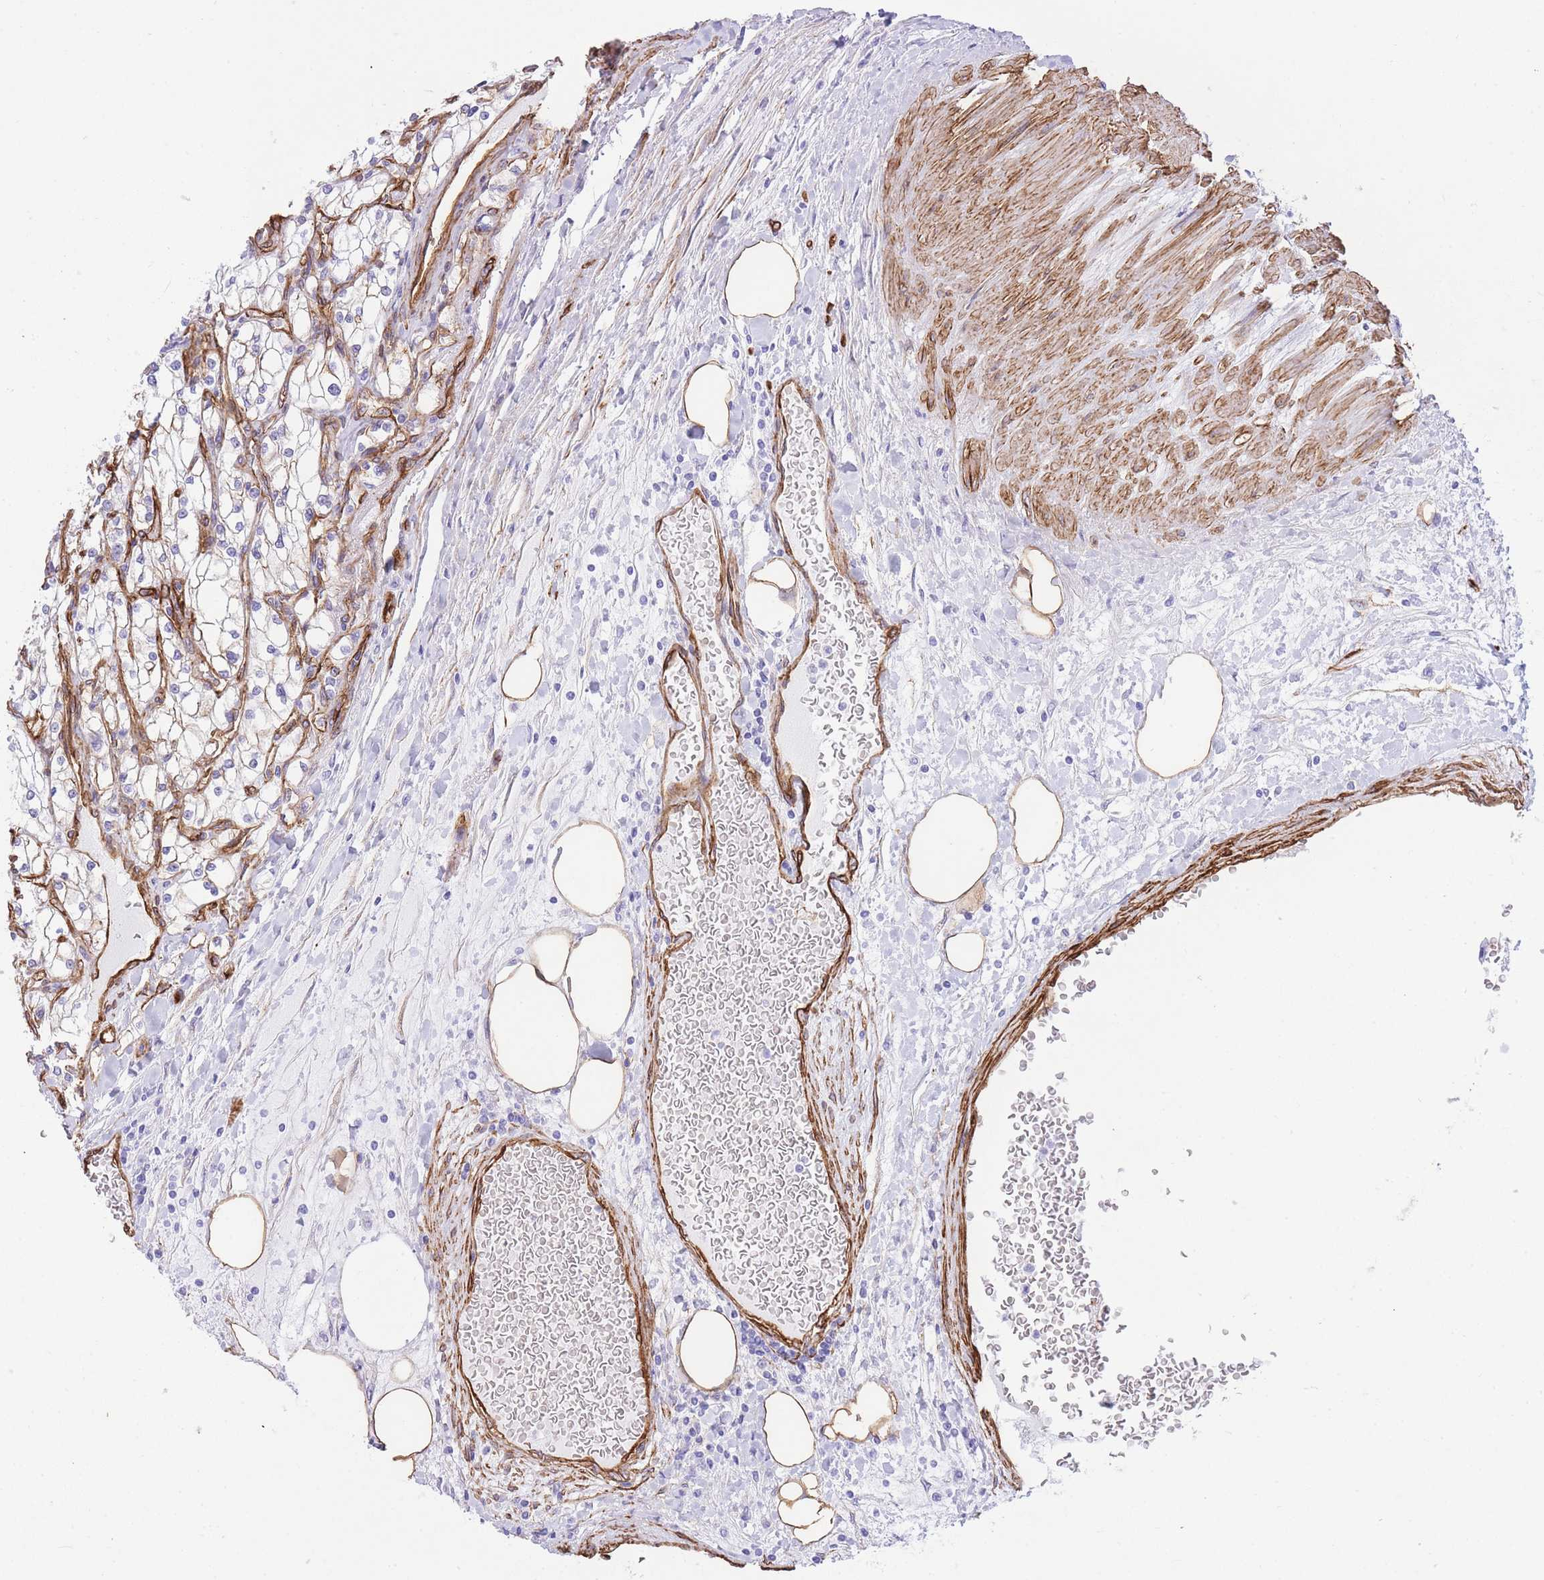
{"staining": {"intensity": "negative", "quantity": "none", "location": "none"}, "tissue": "renal cancer", "cell_type": "Tumor cells", "image_type": "cancer", "snomed": [{"axis": "morphology", "description": "Adenocarcinoma, NOS"}, {"axis": "topography", "description": "Kidney"}], "caption": "Renal adenocarcinoma was stained to show a protein in brown. There is no significant positivity in tumor cells.", "gene": "CAVIN1", "patient": {"sex": "male", "age": 80}}